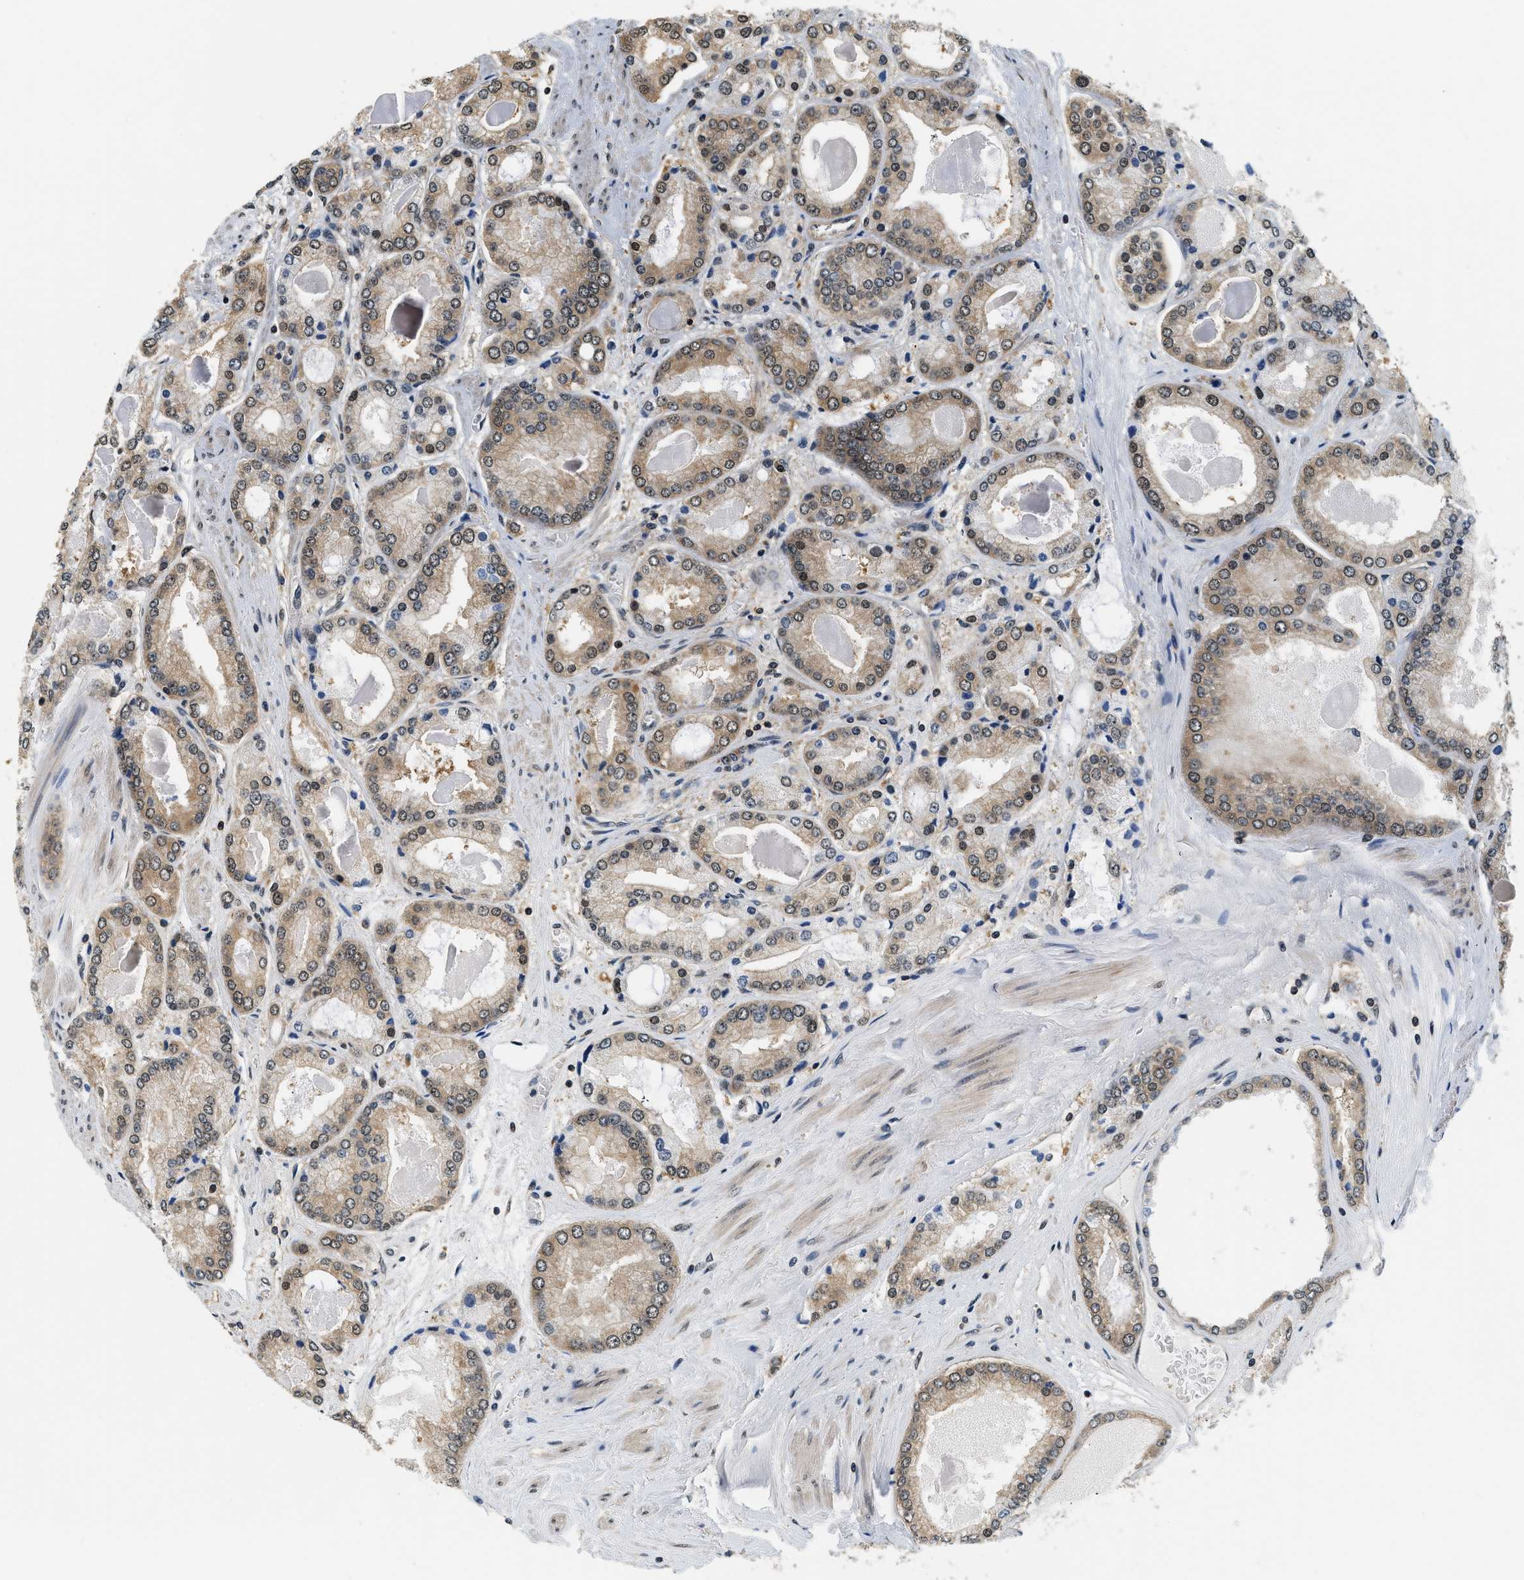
{"staining": {"intensity": "moderate", "quantity": "25%-75%", "location": "cytoplasmic/membranous,nuclear"}, "tissue": "prostate cancer", "cell_type": "Tumor cells", "image_type": "cancer", "snomed": [{"axis": "morphology", "description": "Adenocarcinoma, High grade"}, {"axis": "topography", "description": "Prostate"}], "caption": "Immunohistochemical staining of prostate cancer (adenocarcinoma (high-grade)) shows medium levels of moderate cytoplasmic/membranous and nuclear protein expression in about 25%-75% of tumor cells. The staining was performed using DAB (3,3'-diaminobenzidine), with brown indicating positive protein expression. Nuclei are stained blue with hematoxylin.", "gene": "PSMD3", "patient": {"sex": "male", "age": 59}}